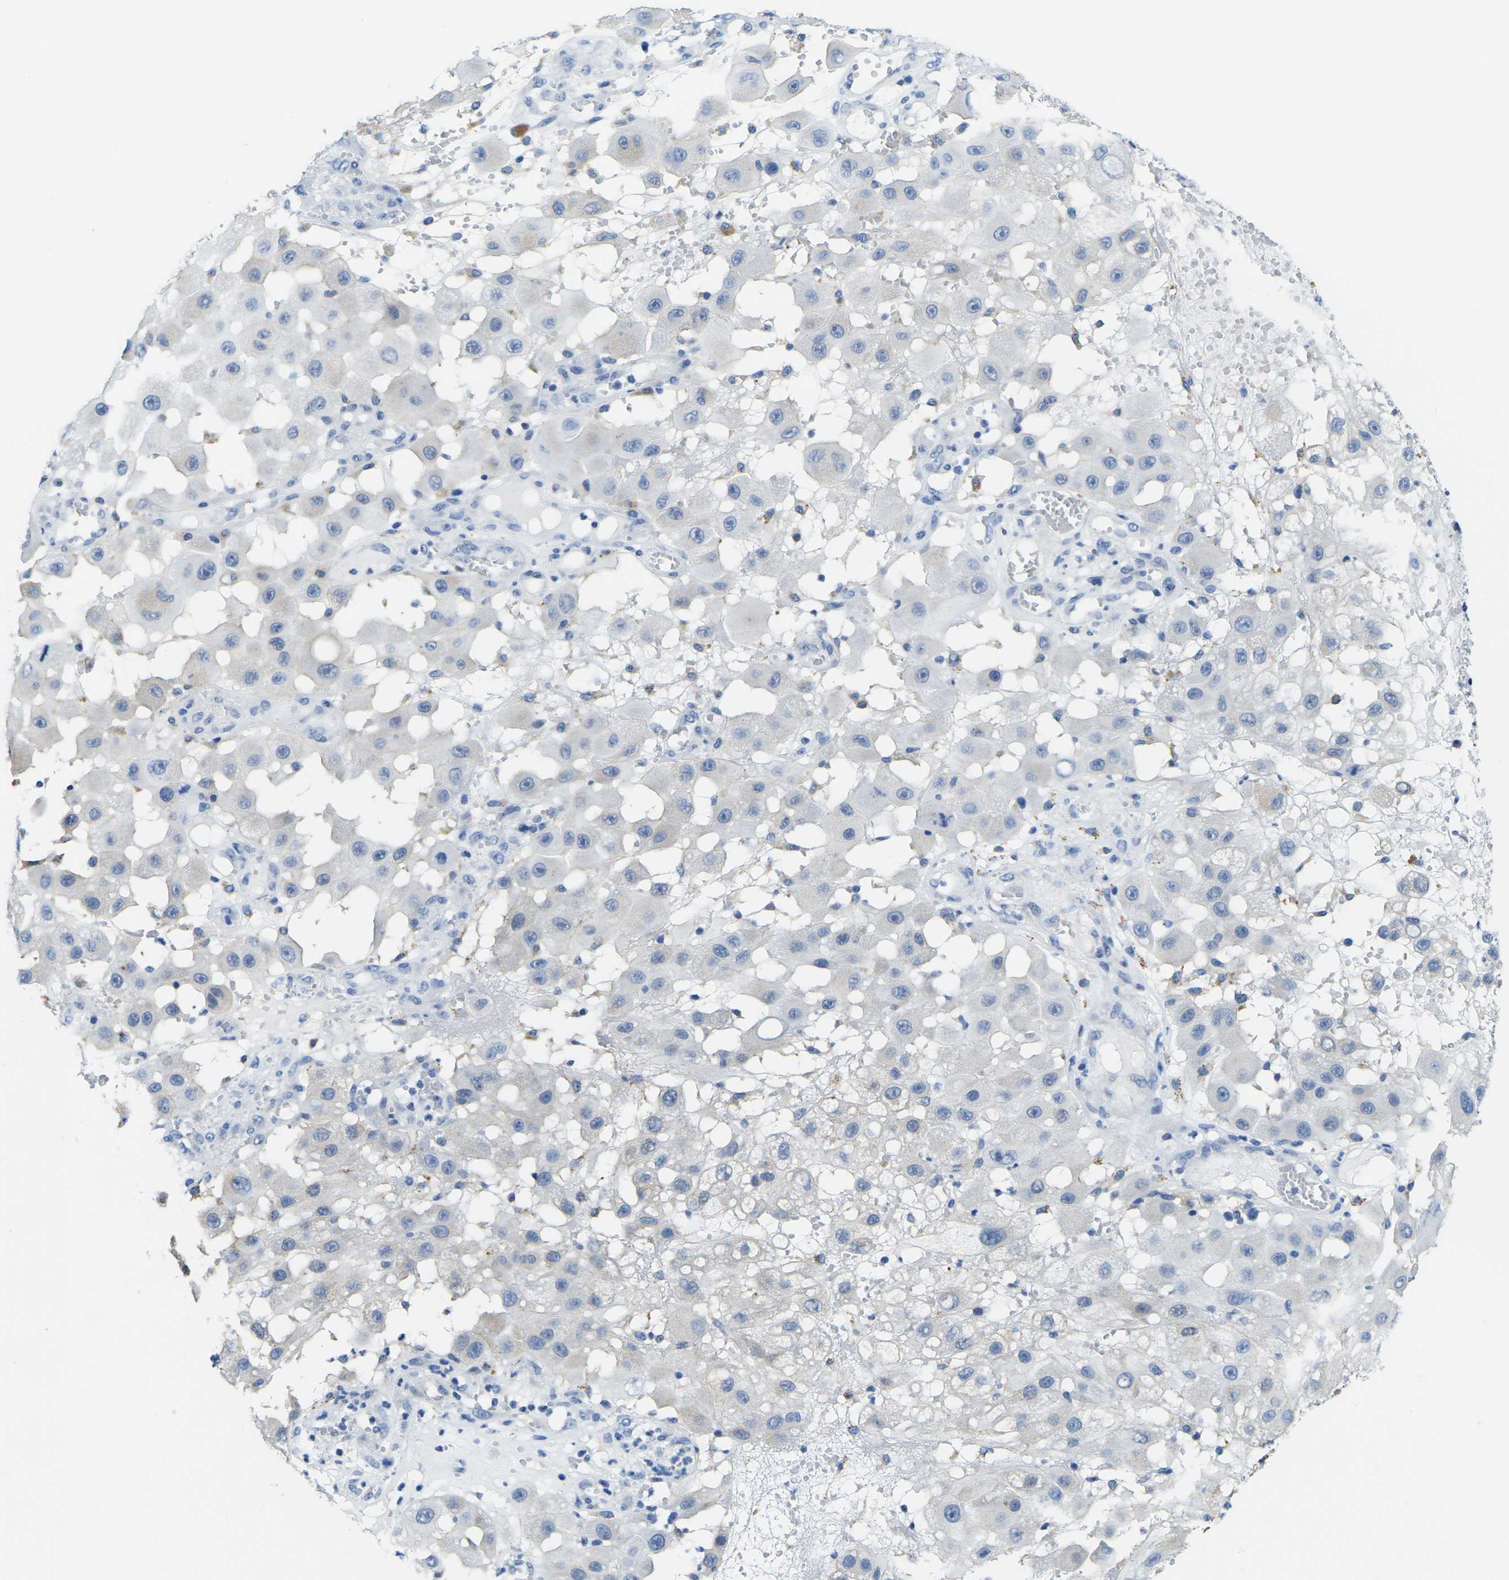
{"staining": {"intensity": "negative", "quantity": "none", "location": "none"}, "tissue": "melanoma", "cell_type": "Tumor cells", "image_type": "cancer", "snomed": [{"axis": "morphology", "description": "Malignant melanoma, NOS"}, {"axis": "topography", "description": "Skin"}], "caption": "Immunohistochemical staining of human malignant melanoma shows no significant expression in tumor cells. (DAB immunohistochemistry (IHC) with hematoxylin counter stain).", "gene": "CRK", "patient": {"sex": "female", "age": 81}}